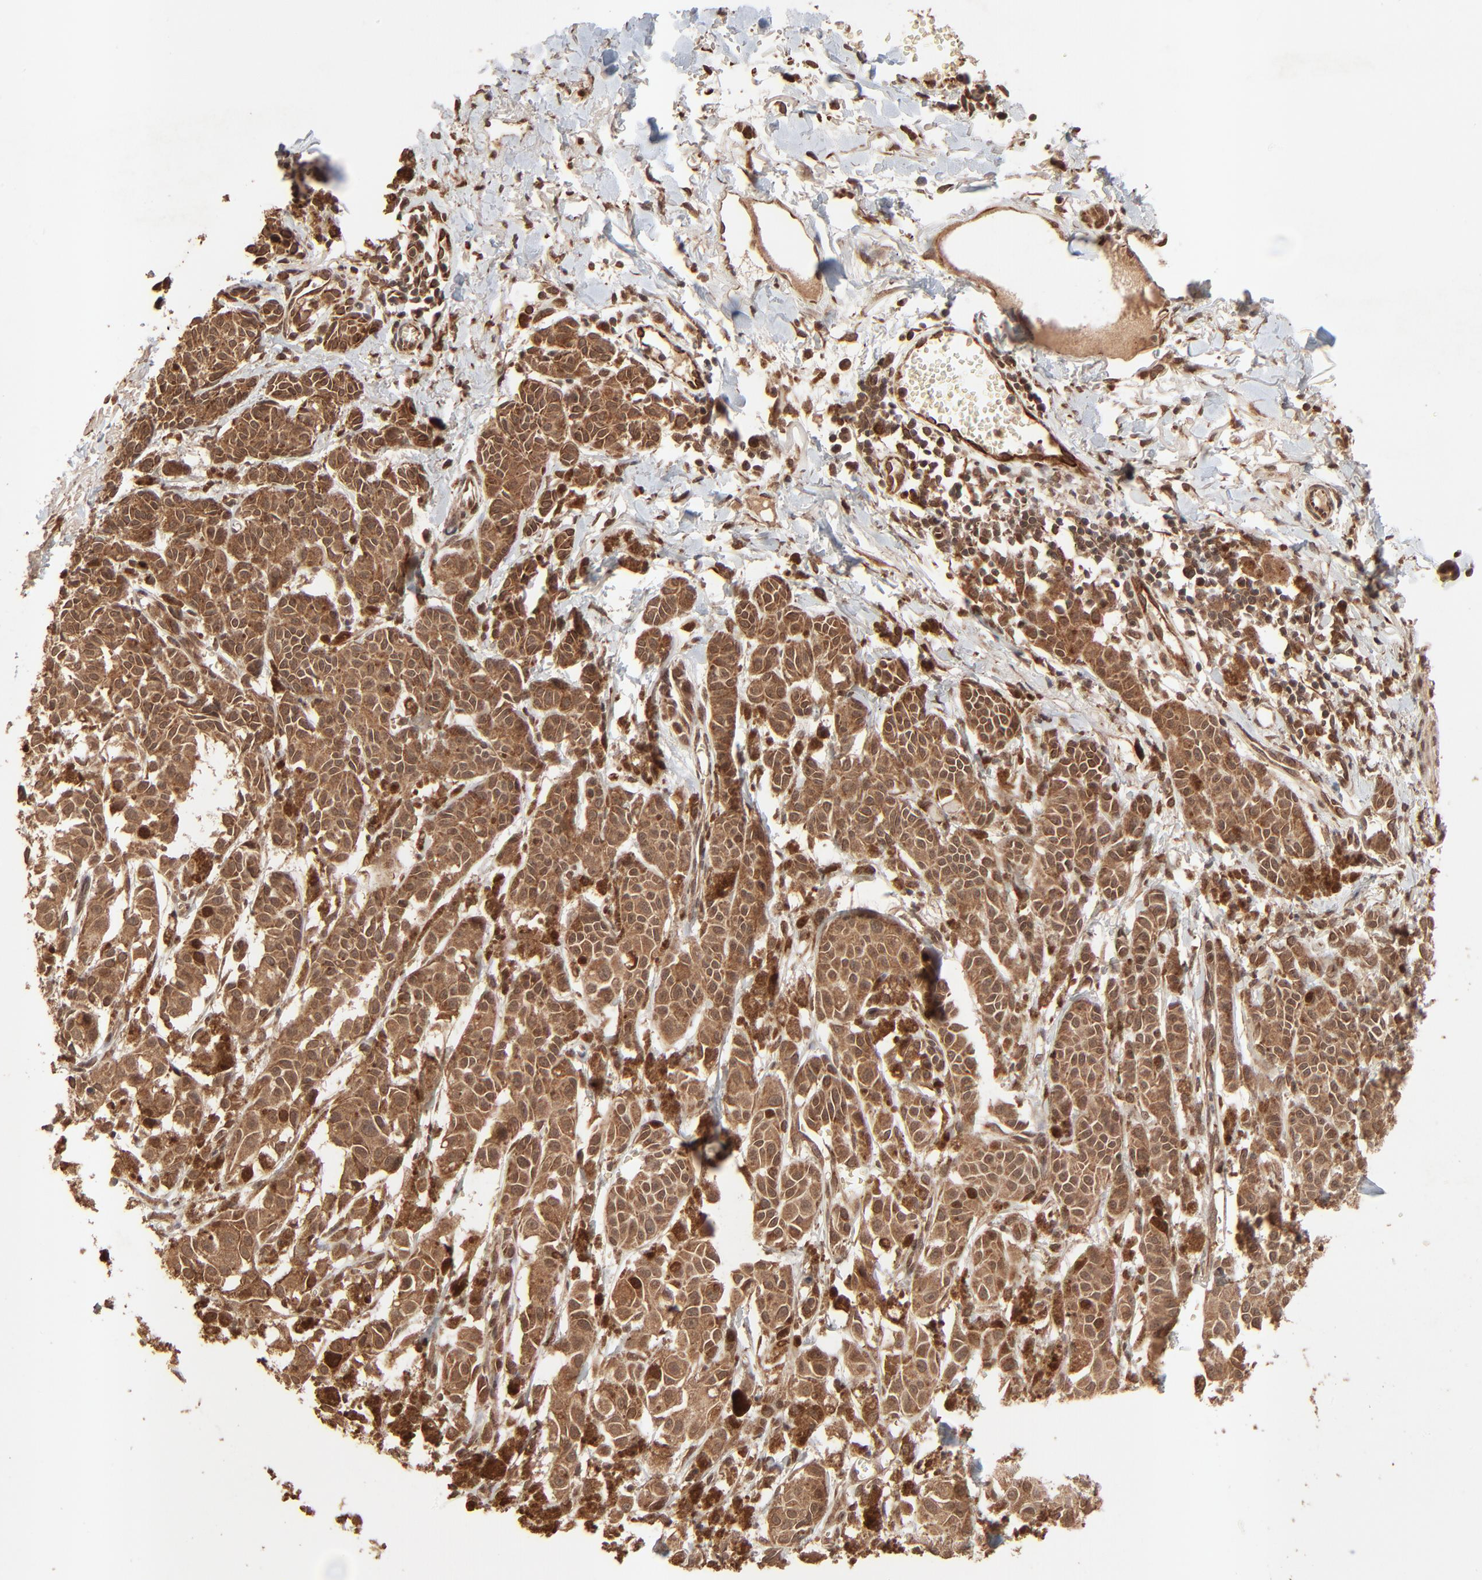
{"staining": {"intensity": "moderate", "quantity": ">75%", "location": "cytoplasmic/membranous,nuclear"}, "tissue": "melanoma", "cell_type": "Tumor cells", "image_type": "cancer", "snomed": [{"axis": "morphology", "description": "Malignant melanoma, NOS"}, {"axis": "topography", "description": "Skin"}], "caption": "DAB immunohistochemical staining of human melanoma reveals moderate cytoplasmic/membranous and nuclear protein expression in about >75% of tumor cells.", "gene": "FAM227A", "patient": {"sex": "male", "age": 76}}